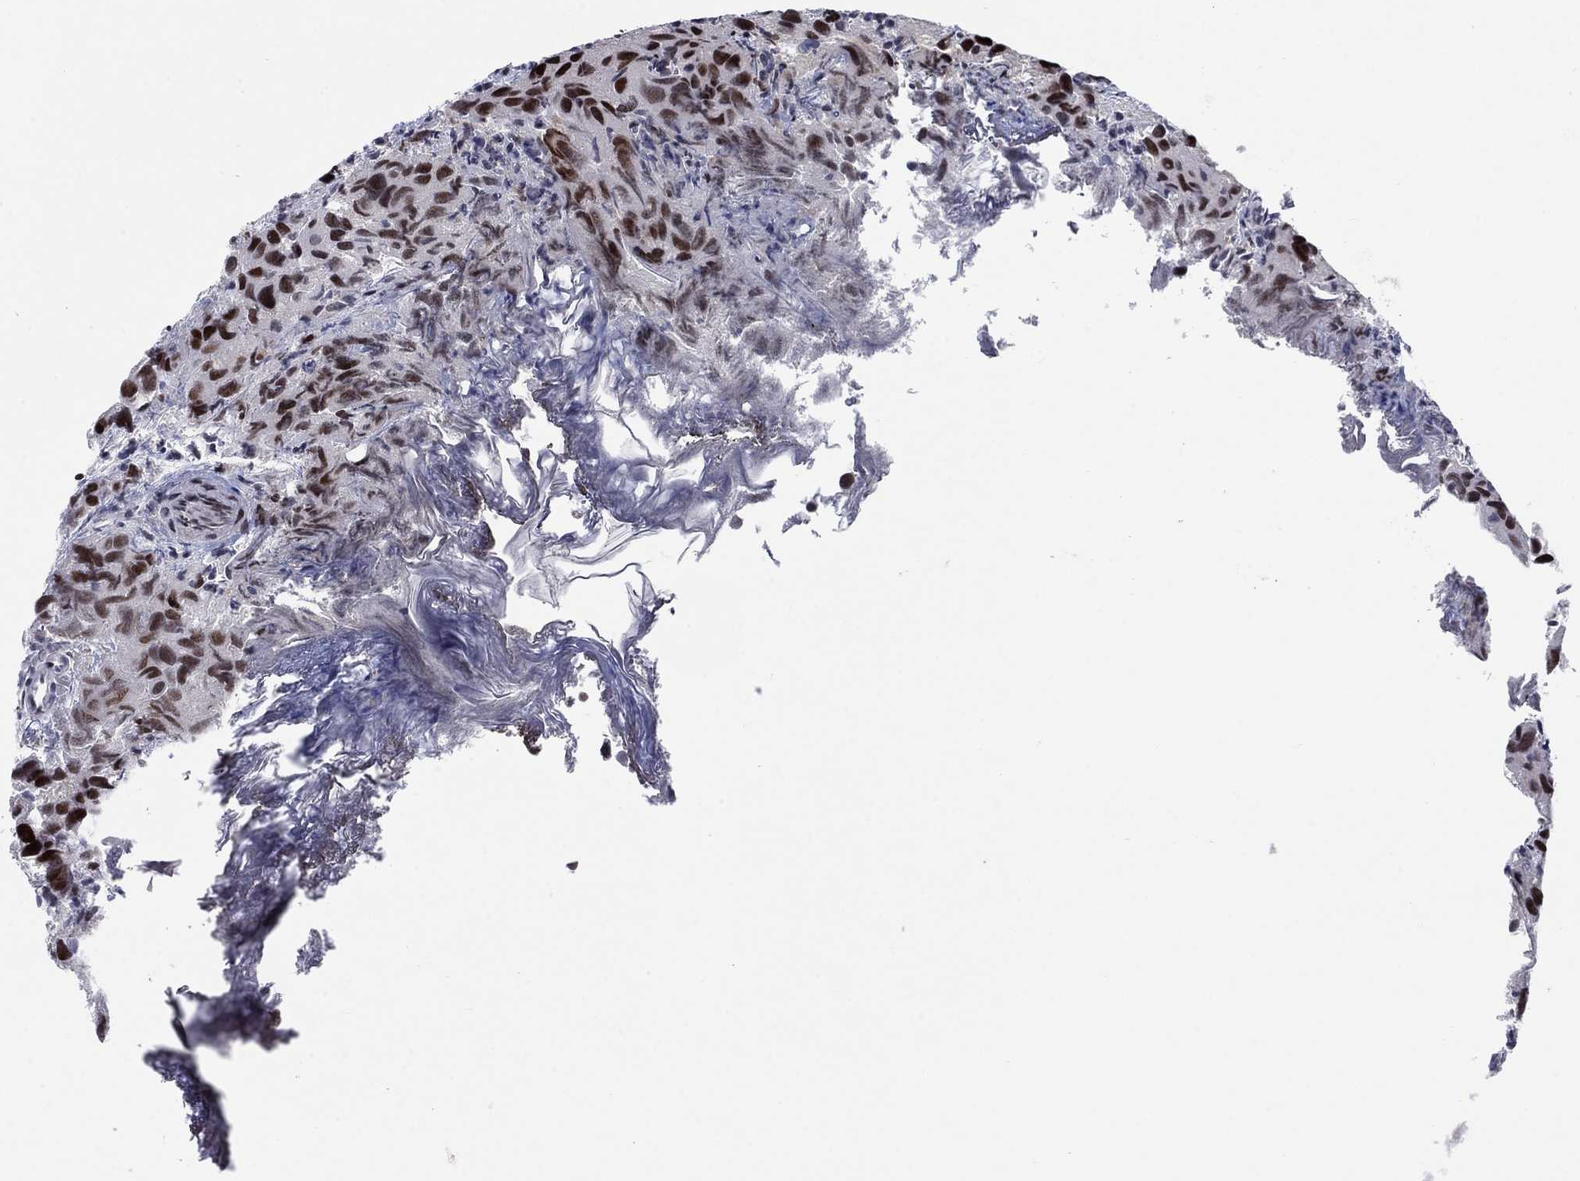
{"staining": {"intensity": "strong", "quantity": ">75%", "location": "nuclear"}, "tissue": "urothelial cancer", "cell_type": "Tumor cells", "image_type": "cancer", "snomed": [{"axis": "morphology", "description": "Urothelial carcinoma, High grade"}, {"axis": "topography", "description": "Urinary bladder"}], "caption": "About >75% of tumor cells in human high-grade urothelial carcinoma demonstrate strong nuclear protein expression as visualized by brown immunohistochemical staining.", "gene": "HCFC1", "patient": {"sex": "male", "age": 79}}